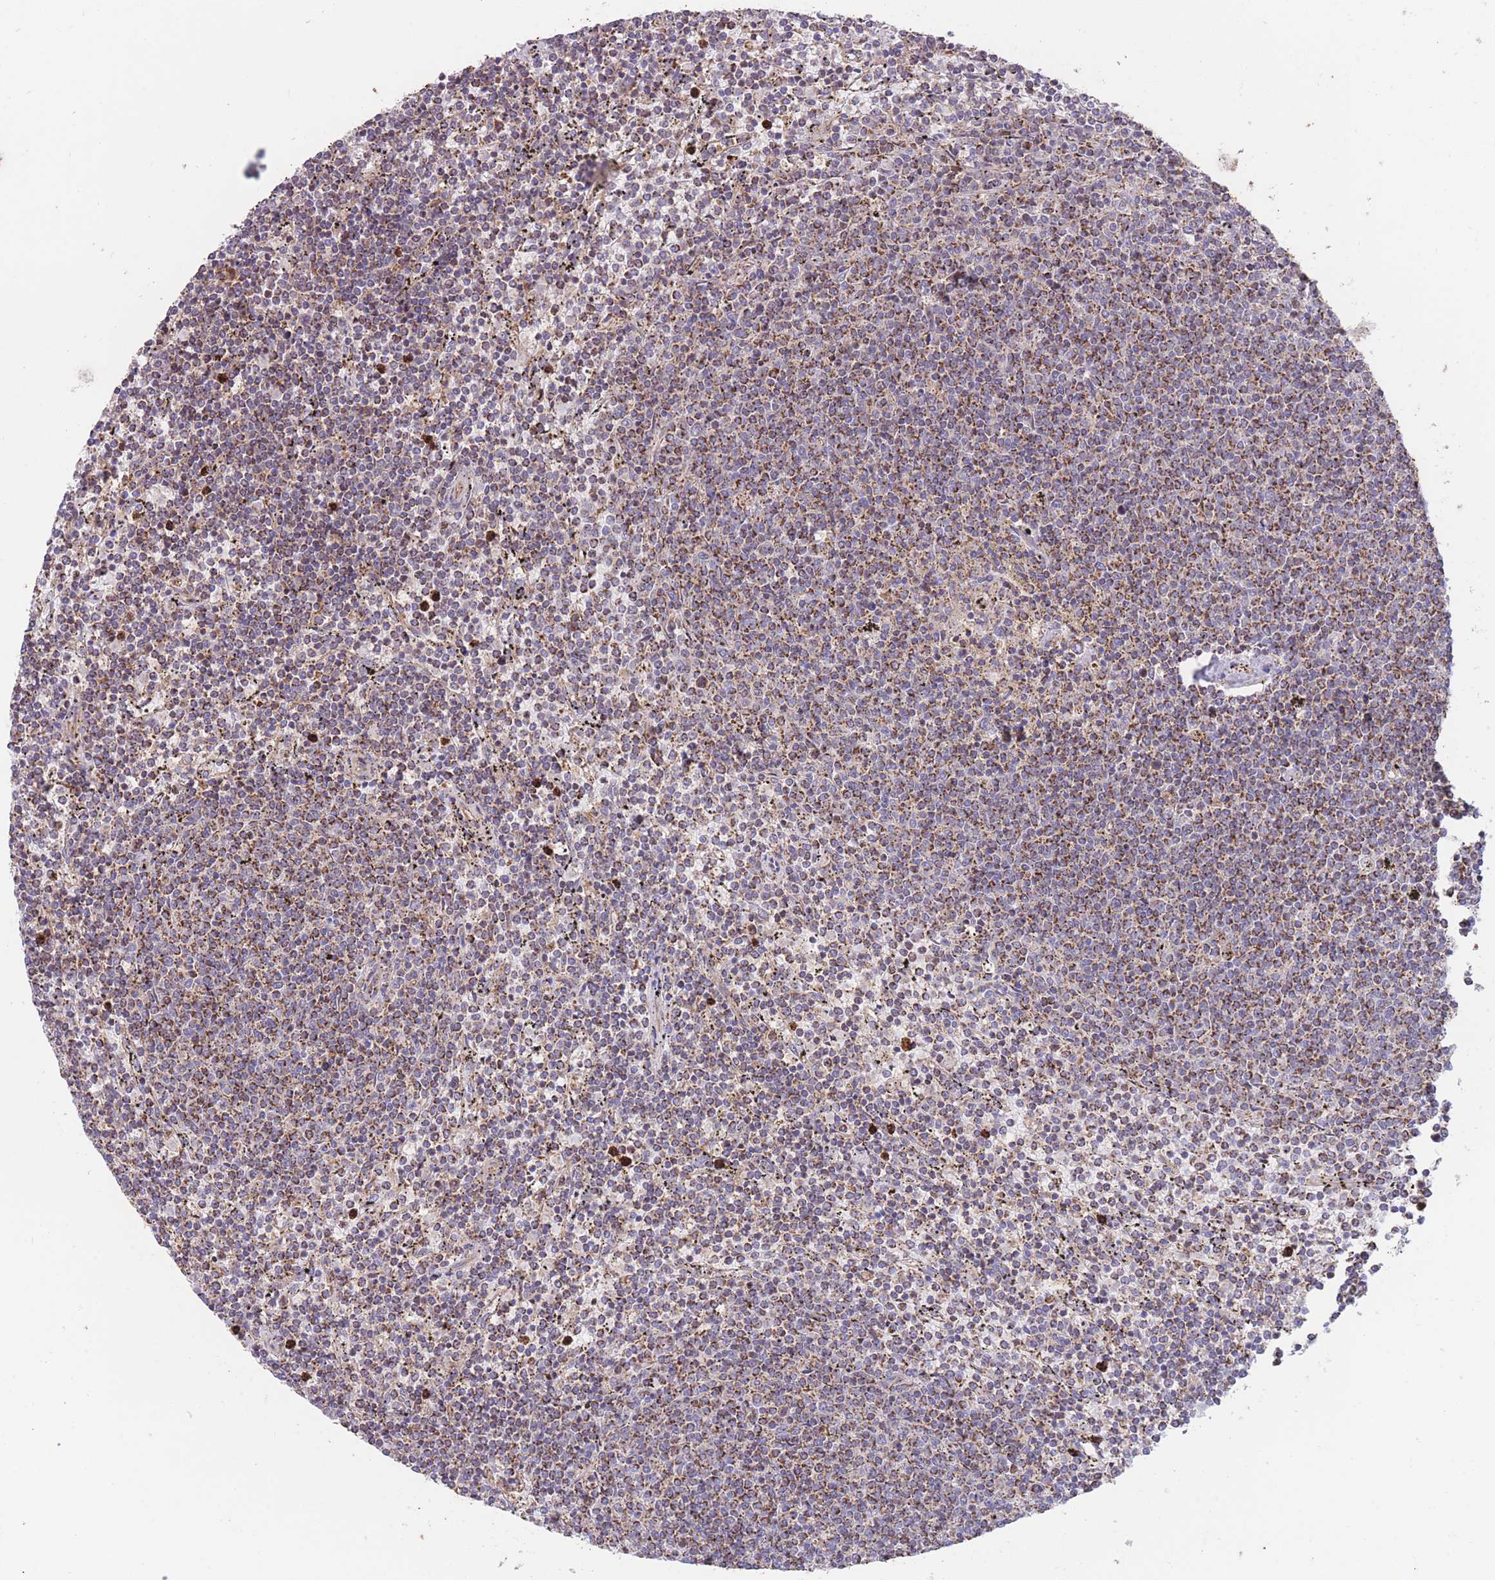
{"staining": {"intensity": "moderate", "quantity": ">75%", "location": "cytoplasmic/membranous"}, "tissue": "lymphoma", "cell_type": "Tumor cells", "image_type": "cancer", "snomed": [{"axis": "morphology", "description": "Malignant lymphoma, non-Hodgkin's type, Low grade"}, {"axis": "topography", "description": "Spleen"}], "caption": "Malignant lymphoma, non-Hodgkin's type (low-grade) stained with a protein marker displays moderate staining in tumor cells.", "gene": "FKBP8", "patient": {"sex": "female", "age": 50}}